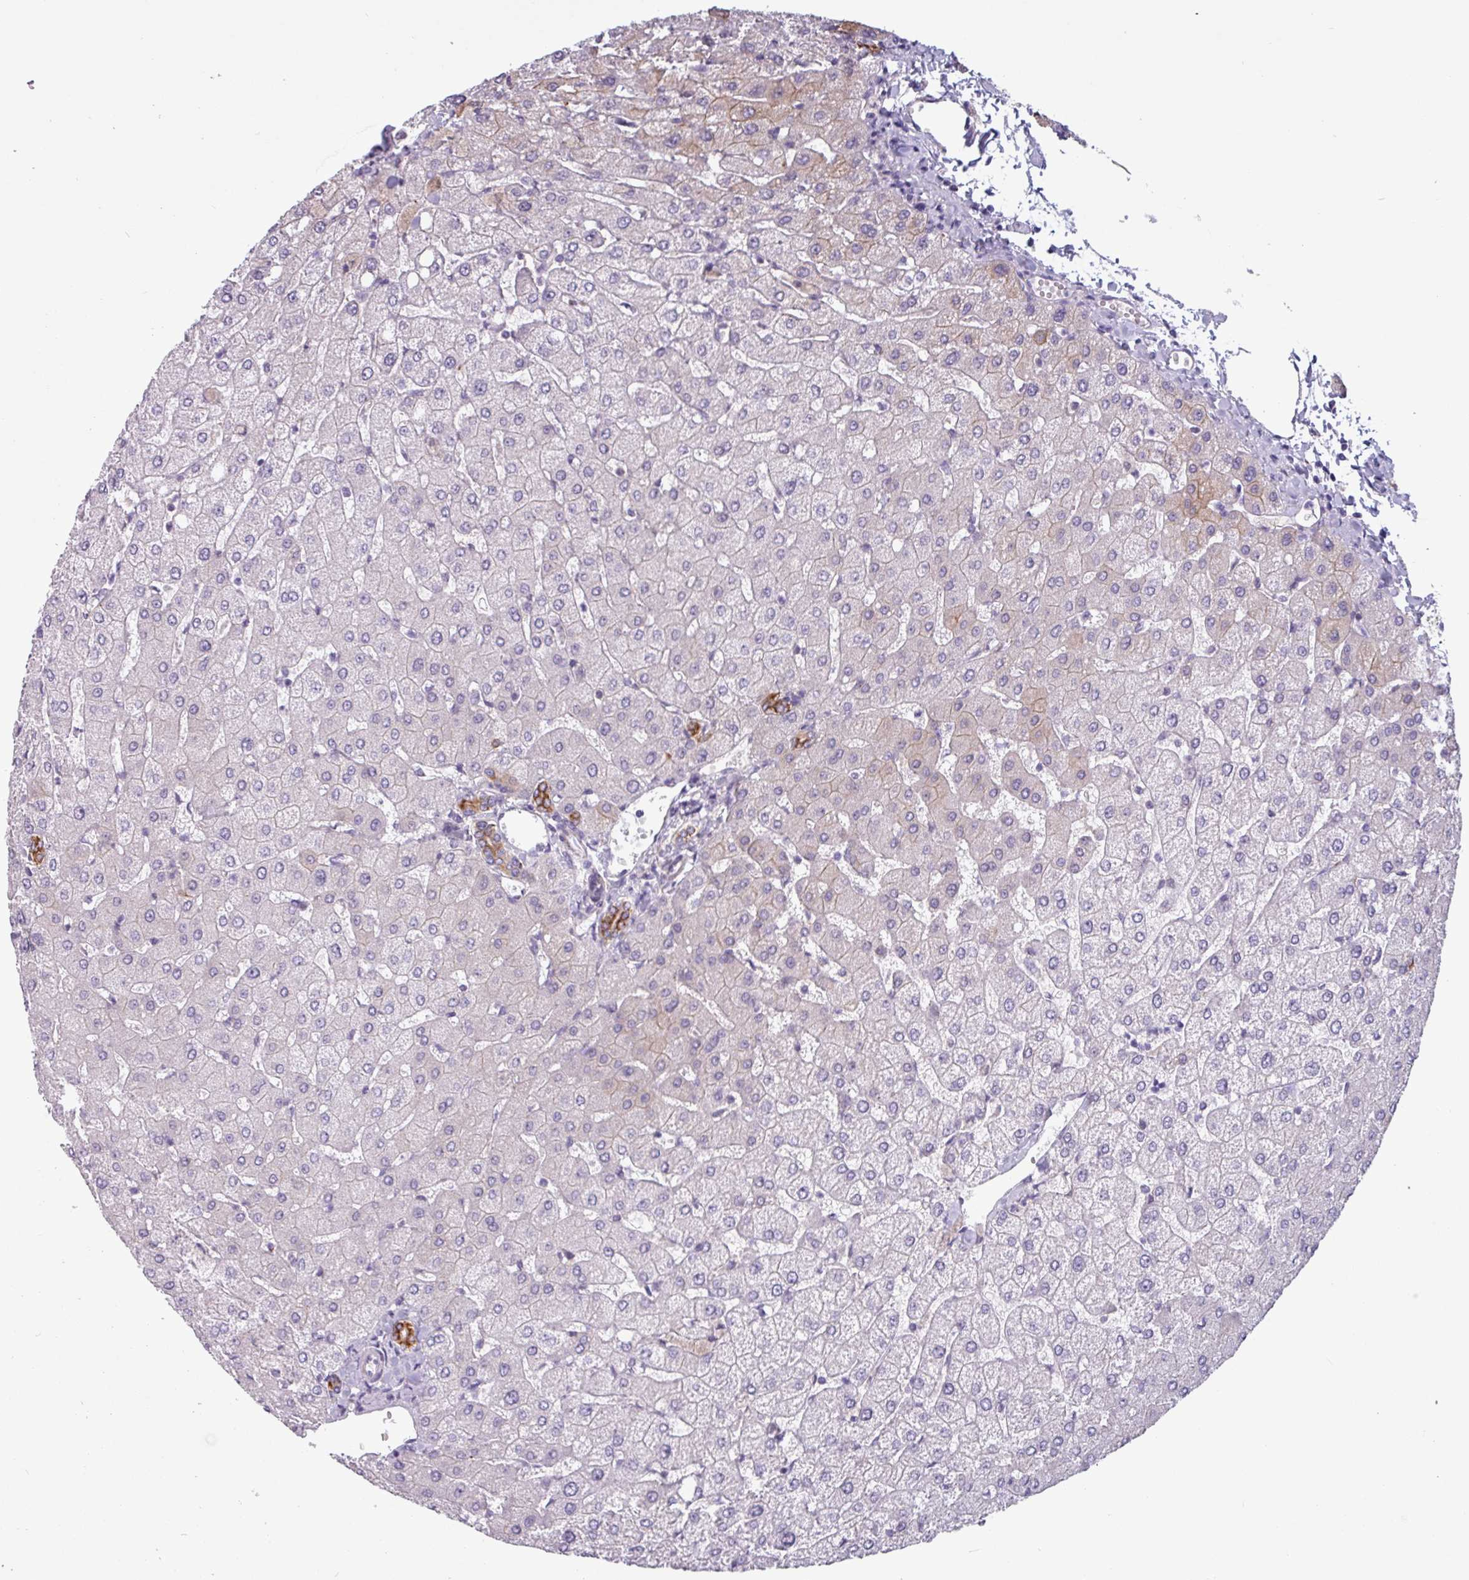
{"staining": {"intensity": "moderate", "quantity": "25%-75%", "location": "cytoplasmic/membranous"}, "tissue": "liver", "cell_type": "Cholangiocytes", "image_type": "normal", "snomed": [{"axis": "morphology", "description": "Normal tissue, NOS"}, {"axis": "topography", "description": "Liver"}], "caption": "Immunohistochemical staining of unremarkable liver shows 25%-75% levels of moderate cytoplasmic/membranous protein staining in about 25%-75% of cholangiocytes.", "gene": "CAMK1", "patient": {"sex": "female", "age": 54}}